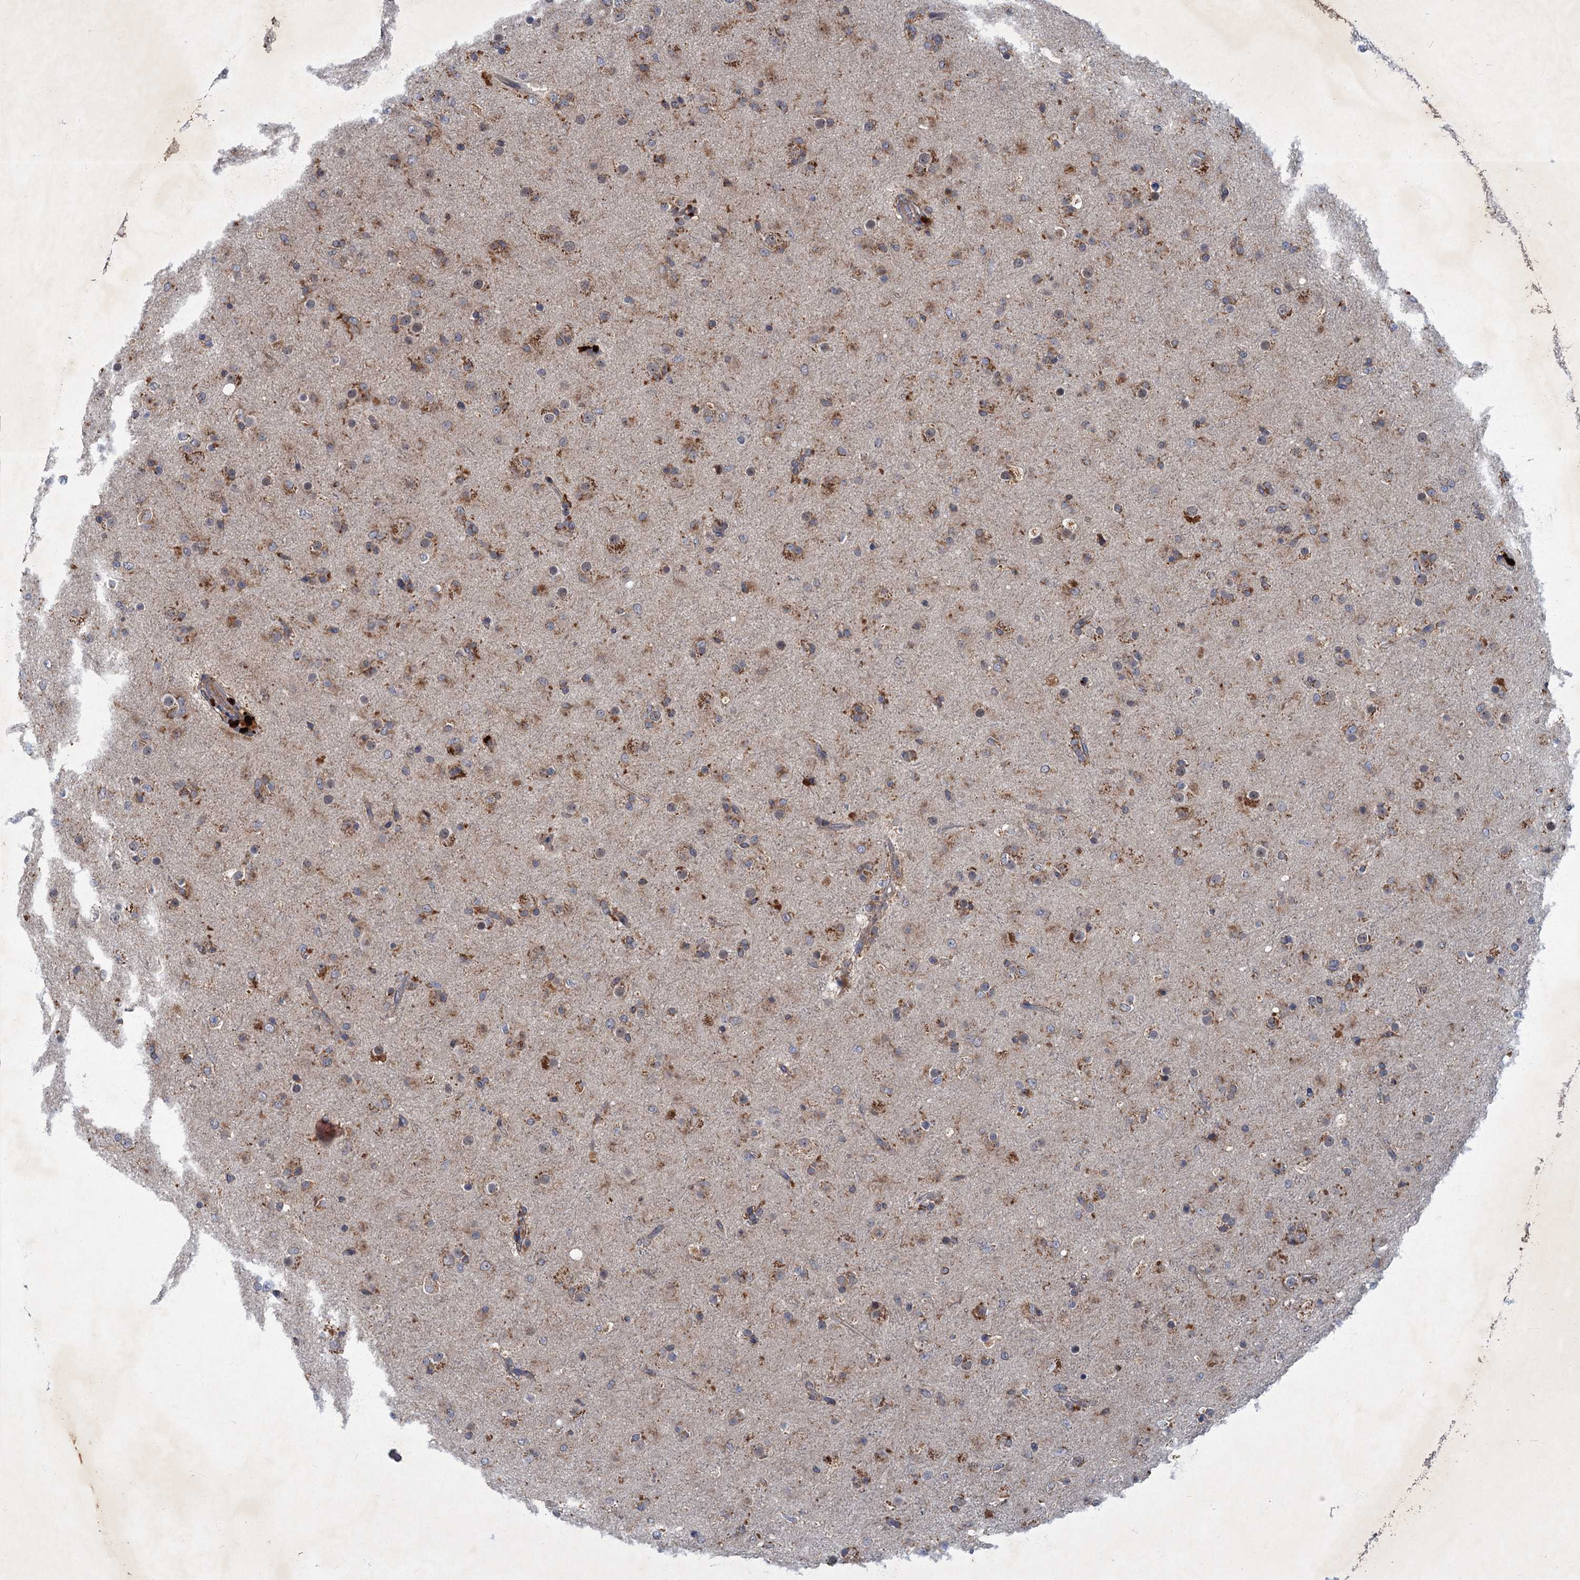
{"staining": {"intensity": "moderate", "quantity": "25%-75%", "location": "cytoplasmic/membranous"}, "tissue": "glioma", "cell_type": "Tumor cells", "image_type": "cancer", "snomed": [{"axis": "morphology", "description": "Glioma, malignant, Low grade"}, {"axis": "topography", "description": "Brain"}], "caption": "Immunohistochemistry (IHC) of human glioma demonstrates medium levels of moderate cytoplasmic/membranous positivity in about 25%-75% of tumor cells.", "gene": "SLC11A2", "patient": {"sex": "male", "age": 65}}